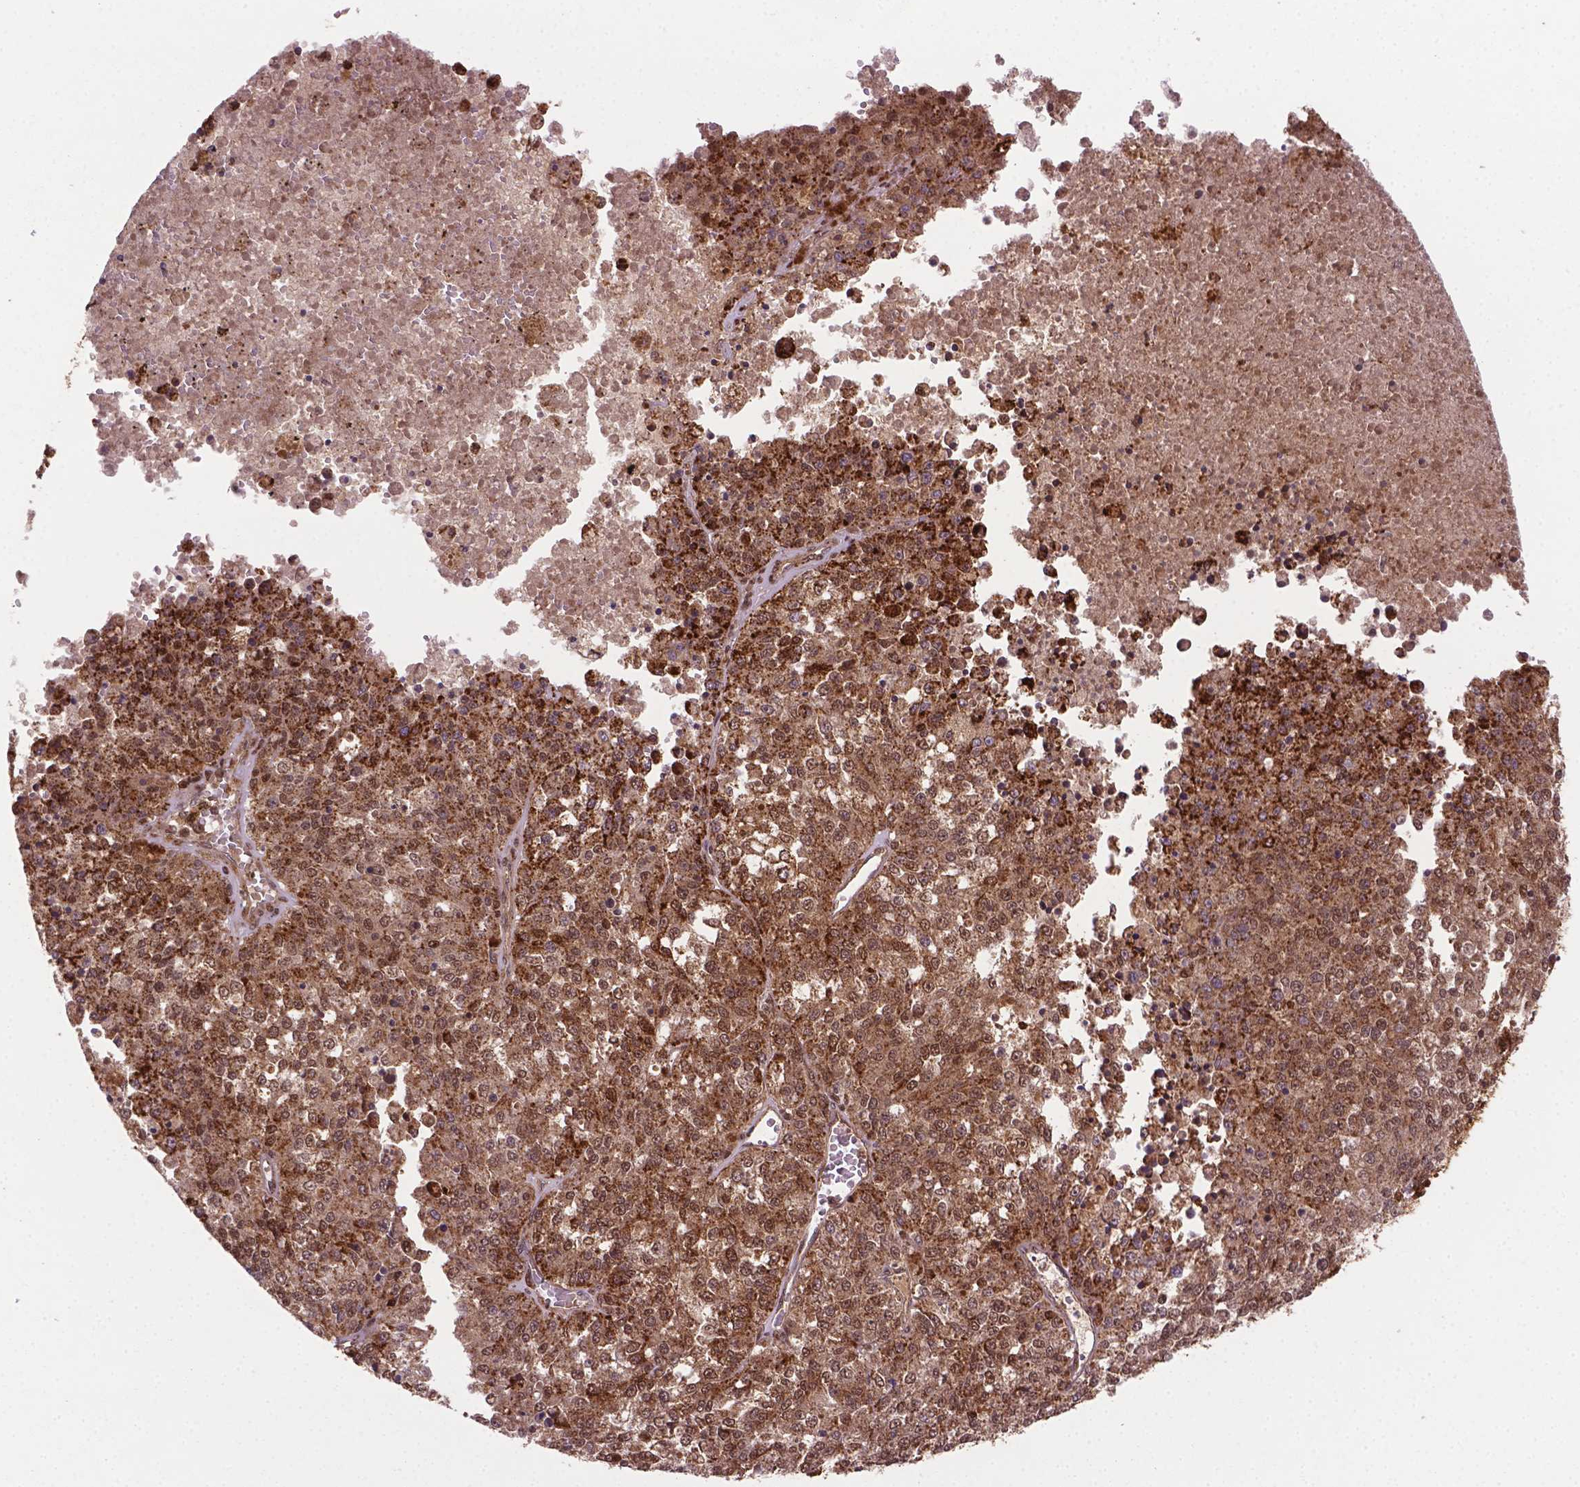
{"staining": {"intensity": "moderate", "quantity": ">75%", "location": "cytoplasmic/membranous,nuclear"}, "tissue": "melanoma", "cell_type": "Tumor cells", "image_type": "cancer", "snomed": [{"axis": "morphology", "description": "Malignant melanoma, Metastatic site"}, {"axis": "topography", "description": "Lymph node"}], "caption": "IHC of human melanoma exhibits medium levels of moderate cytoplasmic/membranous and nuclear staining in about >75% of tumor cells.", "gene": "PLIN3", "patient": {"sex": "female", "age": 64}}